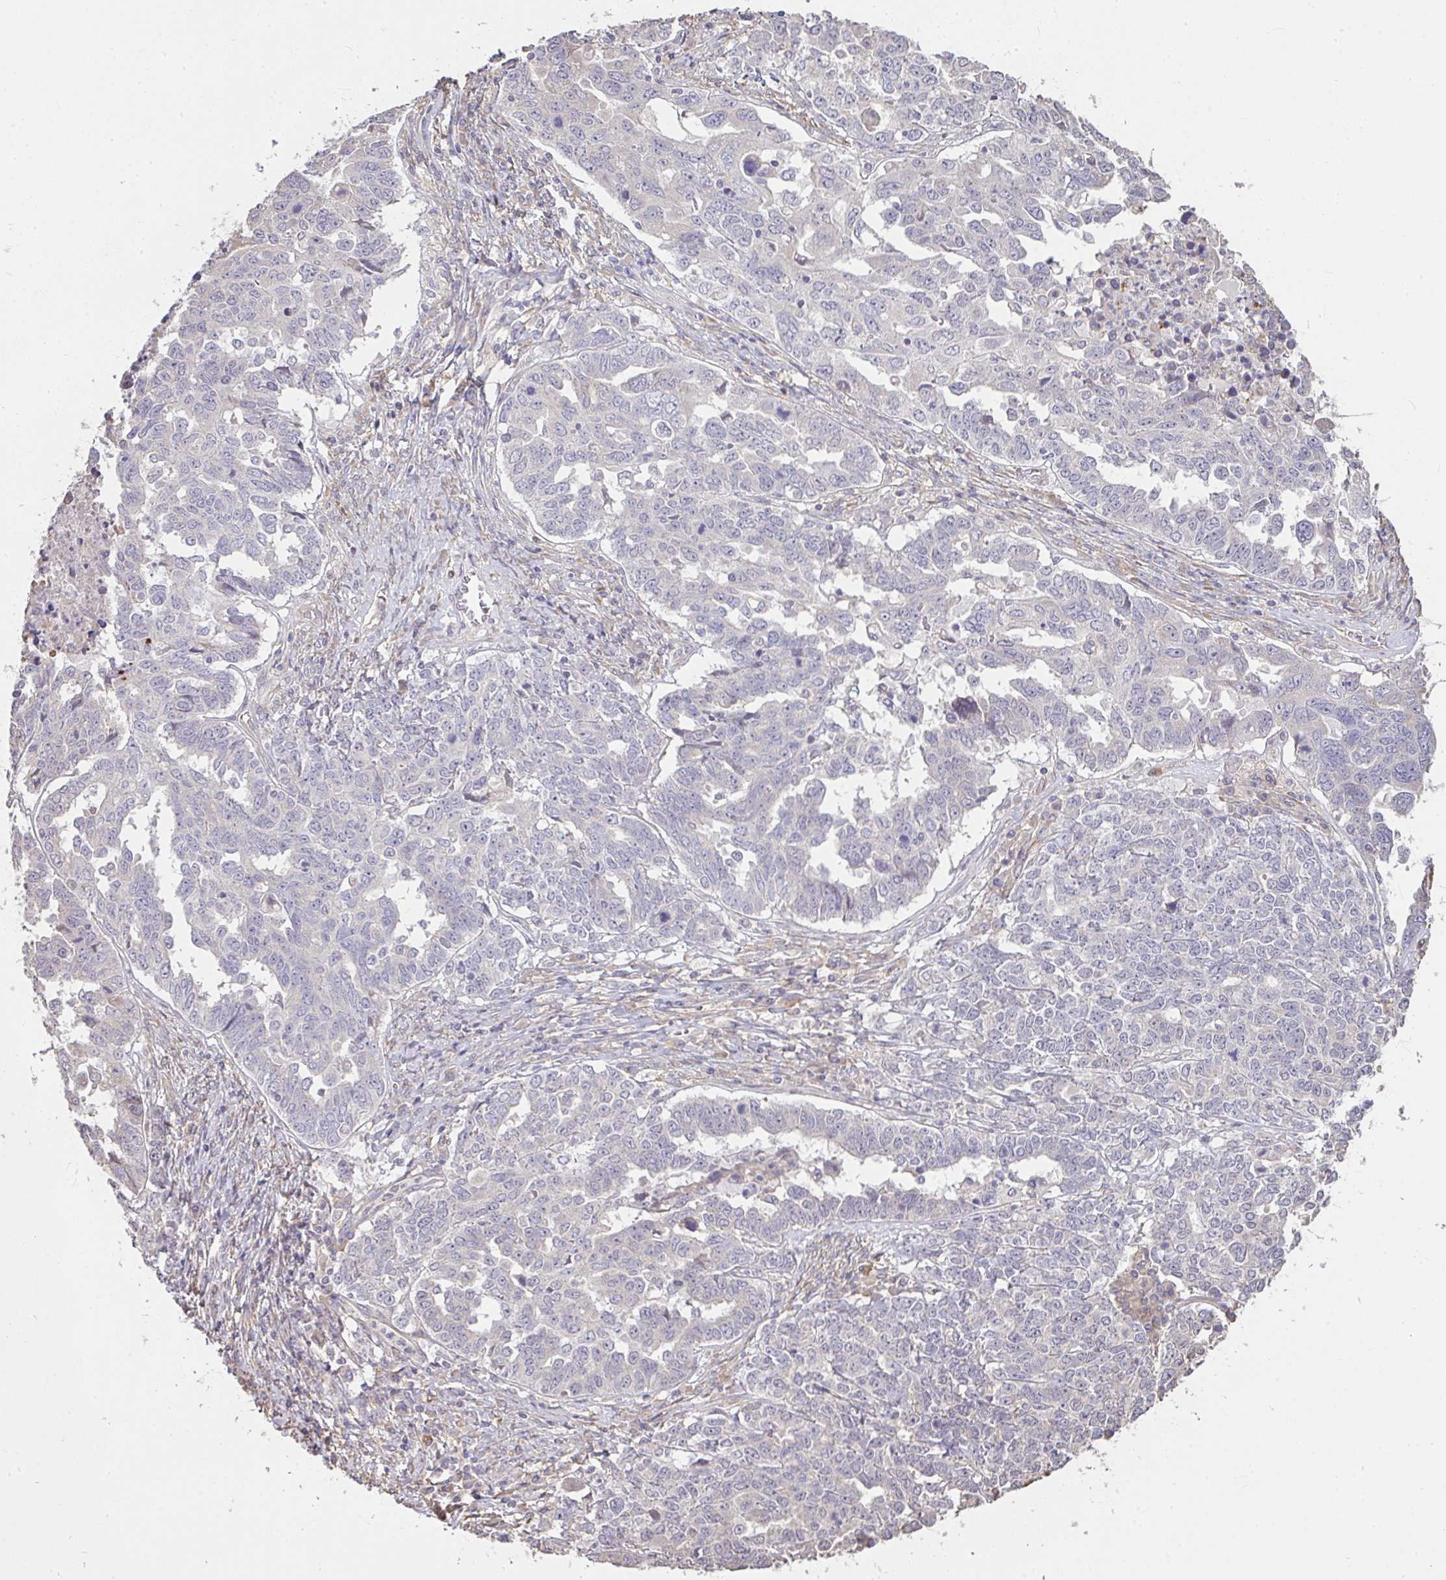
{"staining": {"intensity": "negative", "quantity": "none", "location": "none"}, "tissue": "ovarian cancer", "cell_type": "Tumor cells", "image_type": "cancer", "snomed": [{"axis": "morphology", "description": "Carcinoma, endometroid"}, {"axis": "topography", "description": "Ovary"}], "caption": "This is an immunohistochemistry image of human ovarian endometroid carcinoma. There is no staining in tumor cells.", "gene": "BRINP3", "patient": {"sex": "female", "age": 62}}